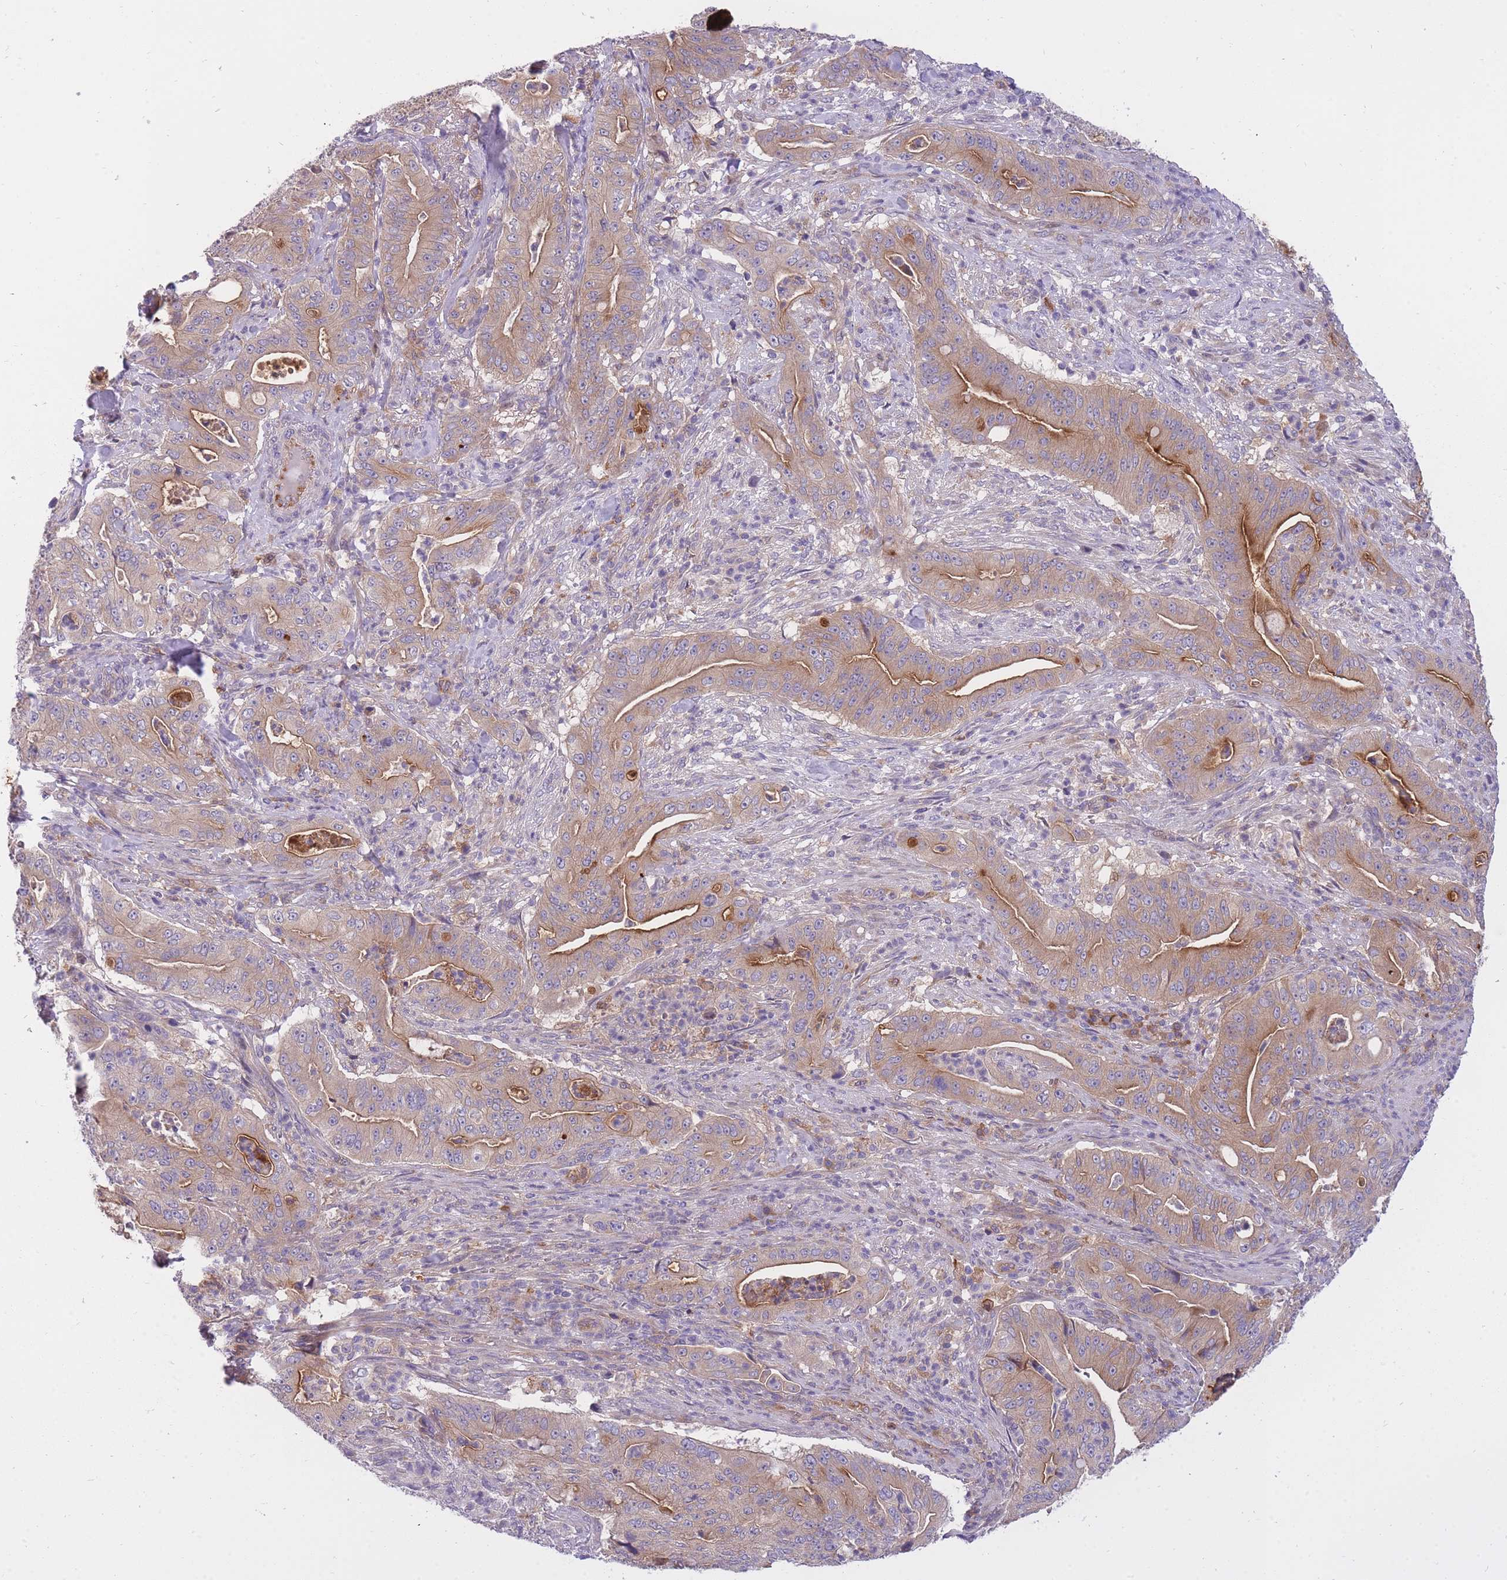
{"staining": {"intensity": "moderate", "quantity": "<25%", "location": "cytoplasmic/membranous"}, "tissue": "pancreatic cancer", "cell_type": "Tumor cells", "image_type": "cancer", "snomed": [{"axis": "morphology", "description": "Adenocarcinoma, NOS"}, {"axis": "topography", "description": "Pancreas"}], "caption": "The histopathology image displays immunohistochemical staining of adenocarcinoma (pancreatic). There is moderate cytoplasmic/membranous staining is seen in about <25% of tumor cells.", "gene": "CRYGN", "patient": {"sex": "male", "age": 71}}